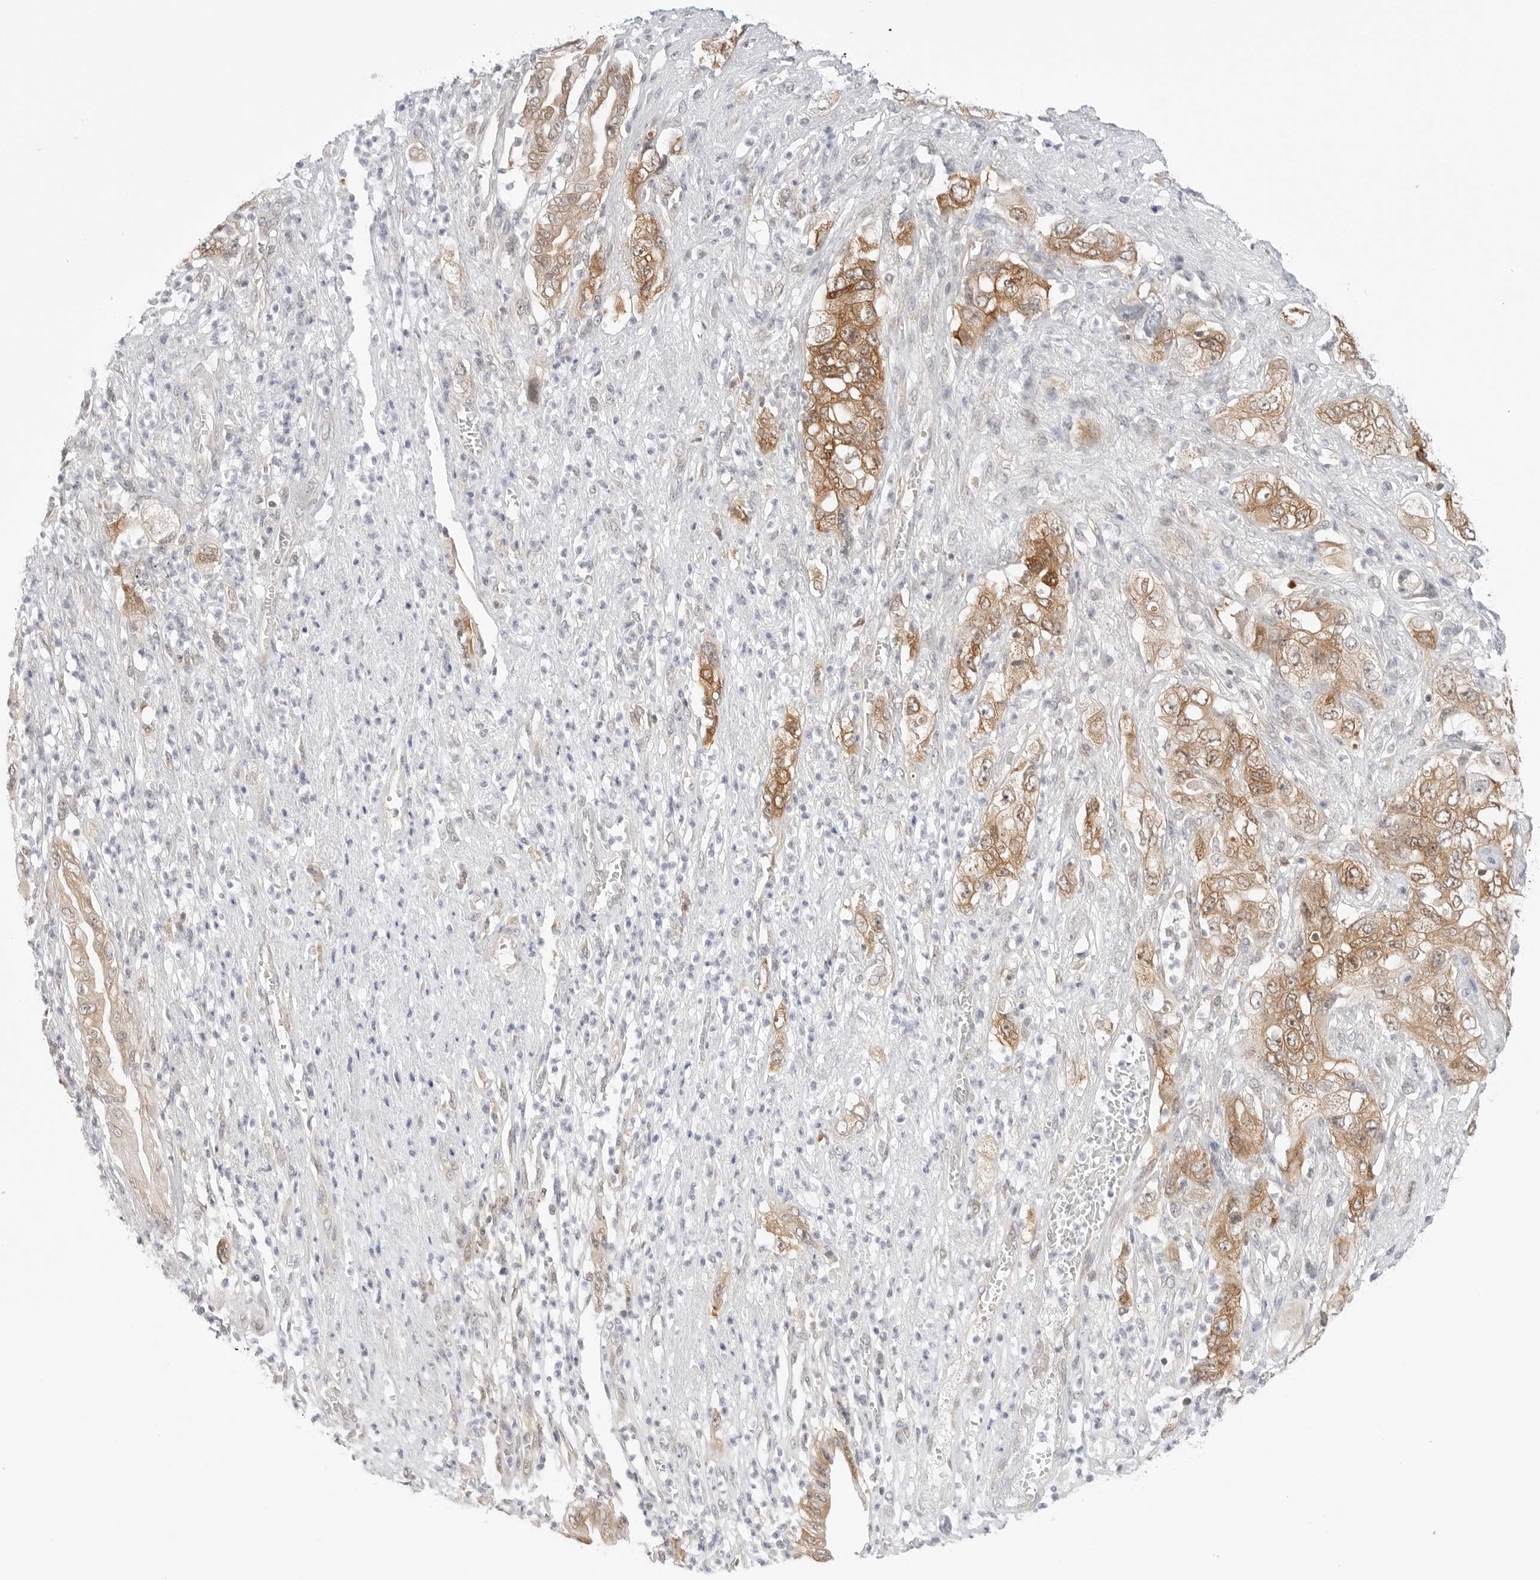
{"staining": {"intensity": "moderate", "quantity": ">75%", "location": "cytoplasmic/membranous"}, "tissue": "pancreatic cancer", "cell_type": "Tumor cells", "image_type": "cancer", "snomed": [{"axis": "morphology", "description": "Adenocarcinoma, NOS"}, {"axis": "topography", "description": "Pancreas"}], "caption": "This photomicrograph demonstrates pancreatic cancer stained with immunohistochemistry to label a protein in brown. The cytoplasmic/membranous of tumor cells show moderate positivity for the protein. Nuclei are counter-stained blue.", "gene": "NUDC", "patient": {"sex": "female", "age": 73}}